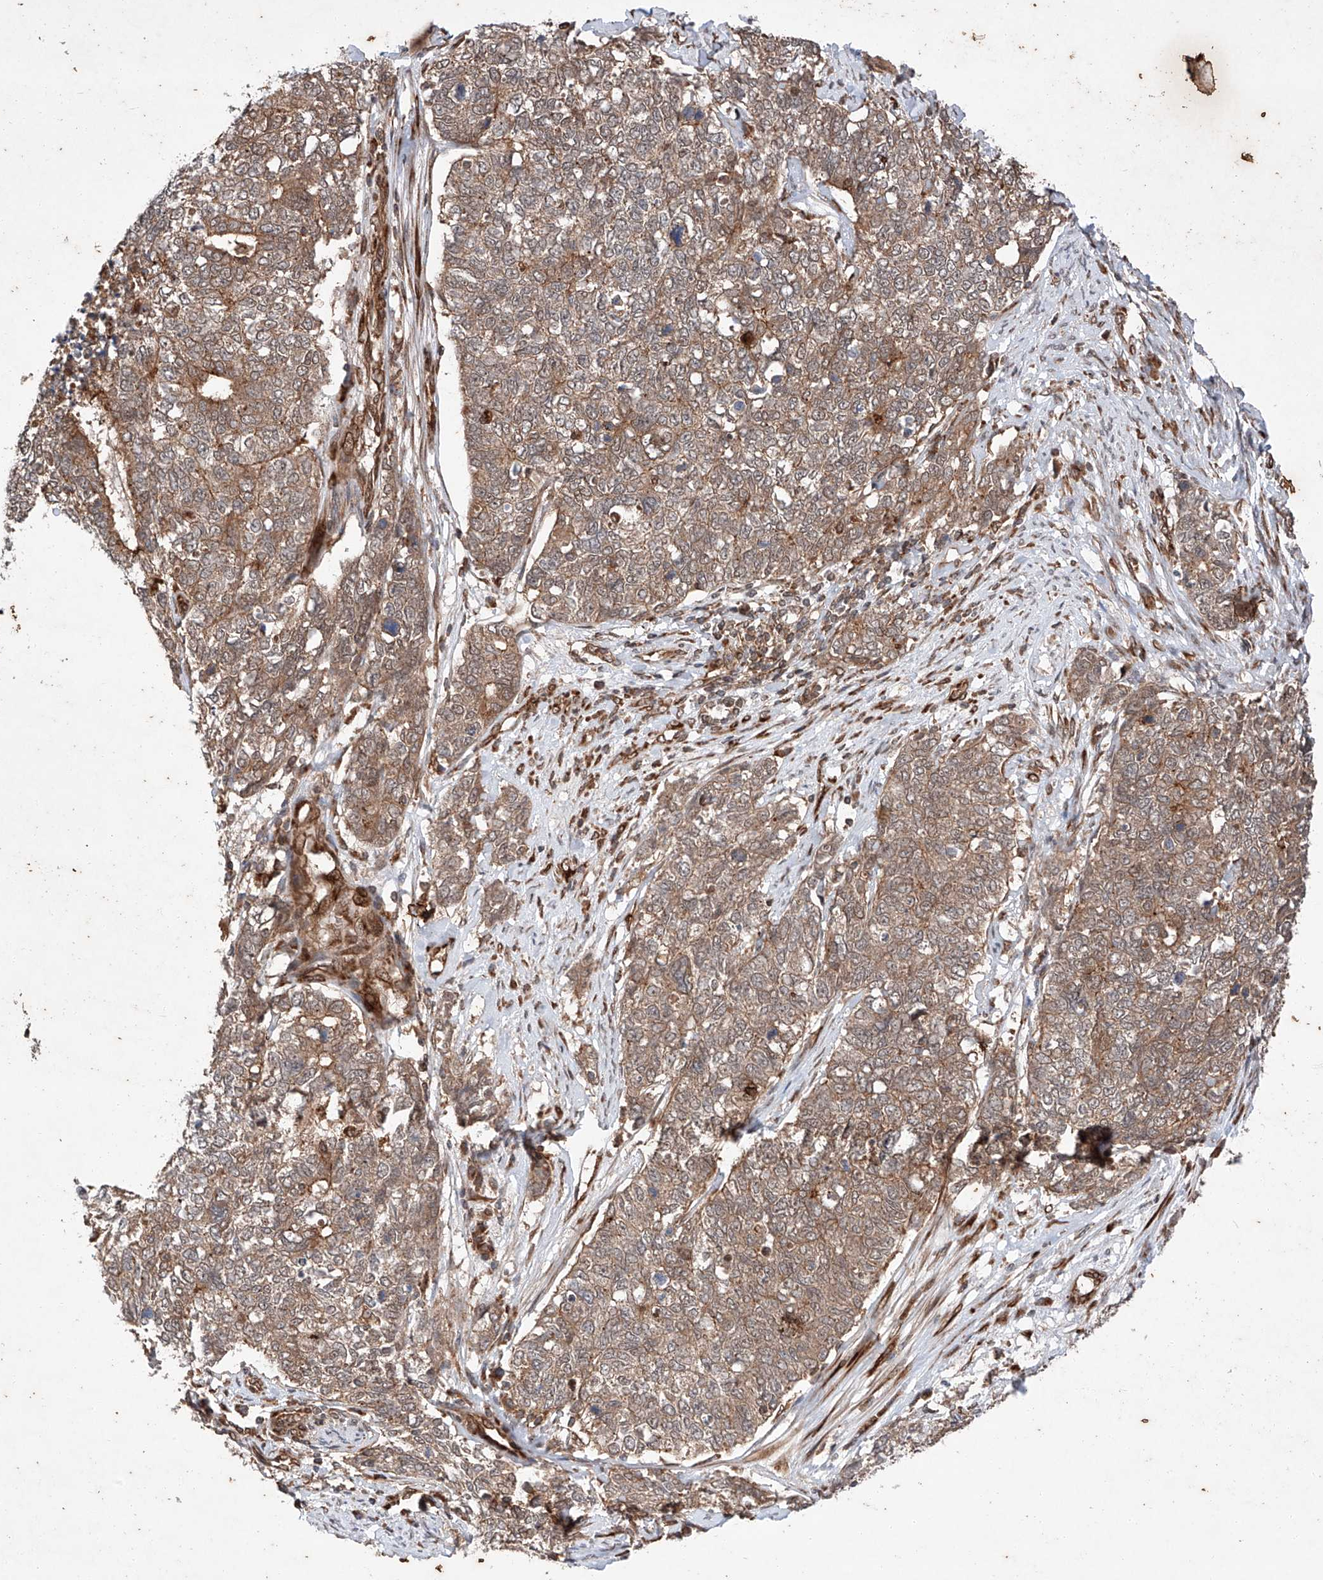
{"staining": {"intensity": "moderate", "quantity": ">75%", "location": "cytoplasmic/membranous"}, "tissue": "cervical cancer", "cell_type": "Tumor cells", "image_type": "cancer", "snomed": [{"axis": "morphology", "description": "Squamous cell carcinoma, NOS"}, {"axis": "topography", "description": "Cervix"}], "caption": "IHC image of neoplastic tissue: cervical squamous cell carcinoma stained using IHC shows medium levels of moderate protein expression localized specifically in the cytoplasmic/membranous of tumor cells, appearing as a cytoplasmic/membranous brown color.", "gene": "ZFP28", "patient": {"sex": "female", "age": 63}}